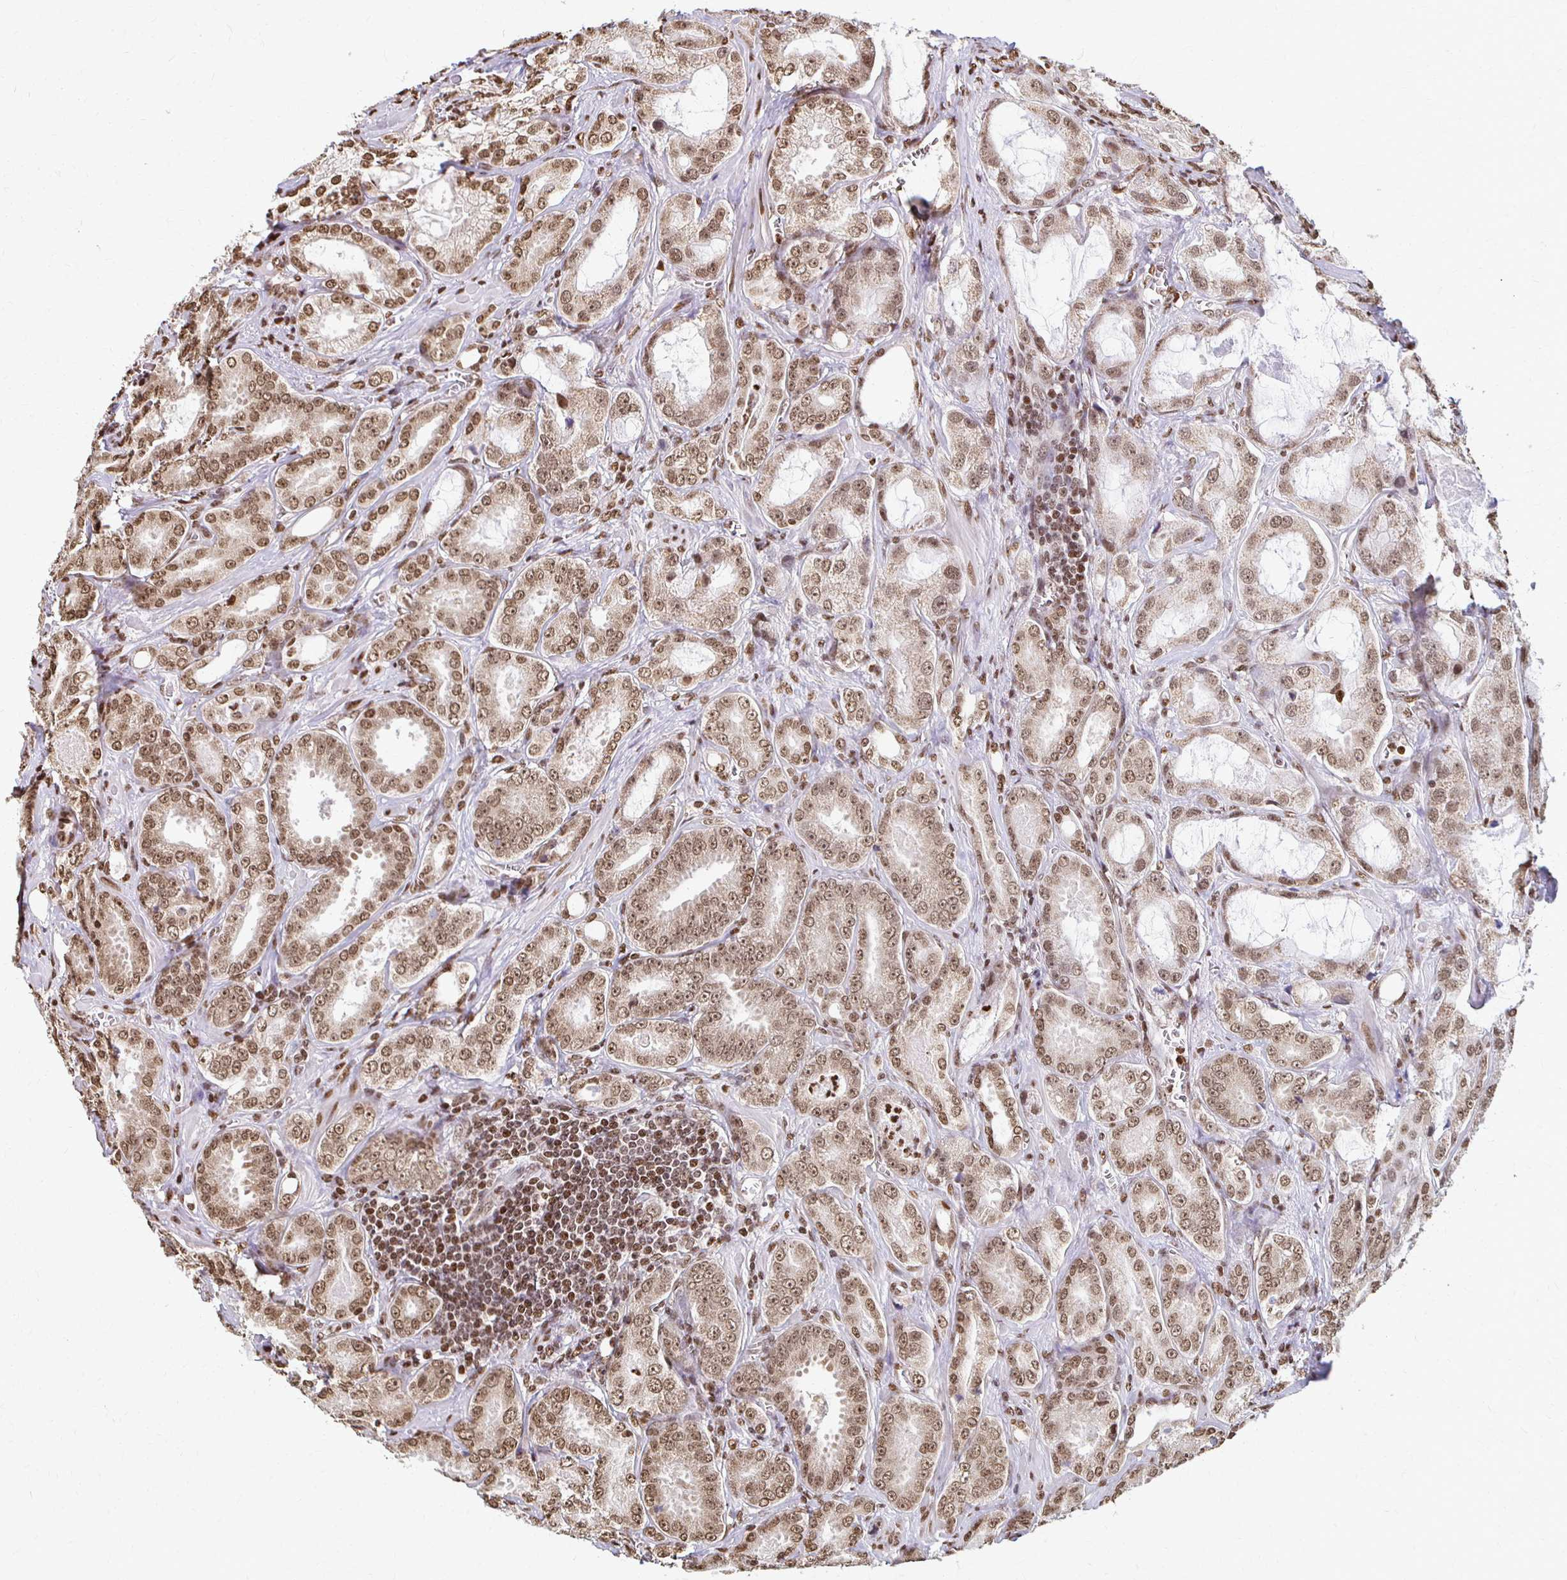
{"staining": {"intensity": "moderate", "quantity": ">75%", "location": "nuclear"}, "tissue": "prostate cancer", "cell_type": "Tumor cells", "image_type": "cancer", "snomed": [{"axis": "morphology", "description": "Adenocarcinoma, High grade"}, {"axis": "topography", "description": "Prostate"}], "caption": "Immunohistochemistry (DAB) staining of prostate cancer (adenocarcinoma (high-grade)) shows moderate nuclear protein positivity in about >75% of tumor cells. The staining was performed using DAB (3,3'-diaminobenzidine) to visualize the protein expression in brown, while the nuclei were stained in blue with hematoxylin (Magnification: 20x).", "gene": "HOXA9", "patient": {"sex": "male", "age": 64}}